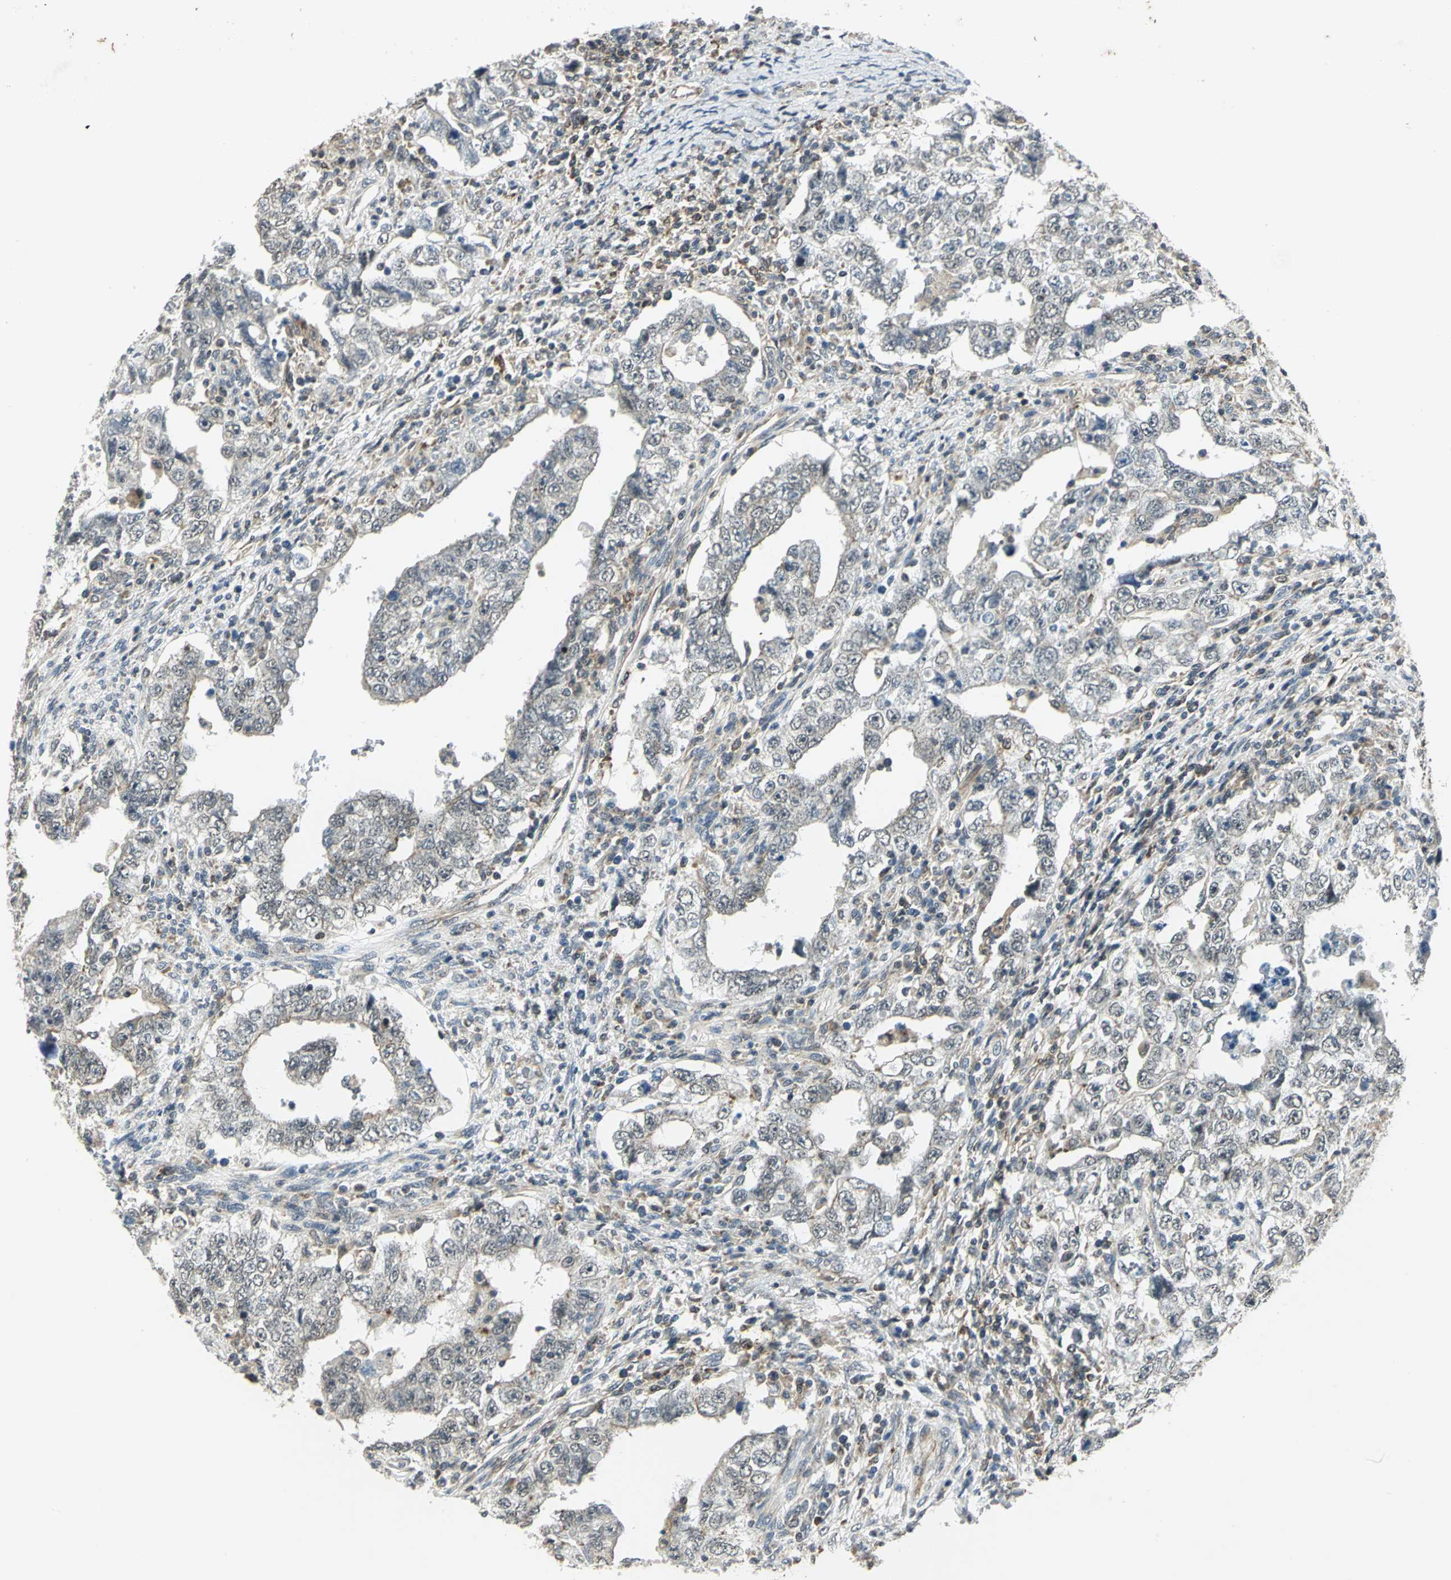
{"staining": {"intensity": "weak", "quantity": "<25%", "location": "cytoplasmic/membranous"}, "tissue": "testis cancer", "cell_type": "Tumor cells", "image_type": "cancer", "snomed": [{"axis": "morphology", "description": "Carcinoma, Embryonal, NOS"}, {"axis": "topography", "description": "Testis"}], "caption": "Testis embryonal carcinoma was stained to show a protein in brown. There is no significant expression in tumor cells. Brightfield microscopy of immunohistochemistry stained with DAB (3,3'-diaminobenzidine) (brown) and hematoxylin (blue), captured at high magnification.", "gene": "PLAGL2", "patient": {"sex": "male", "age": 26}}